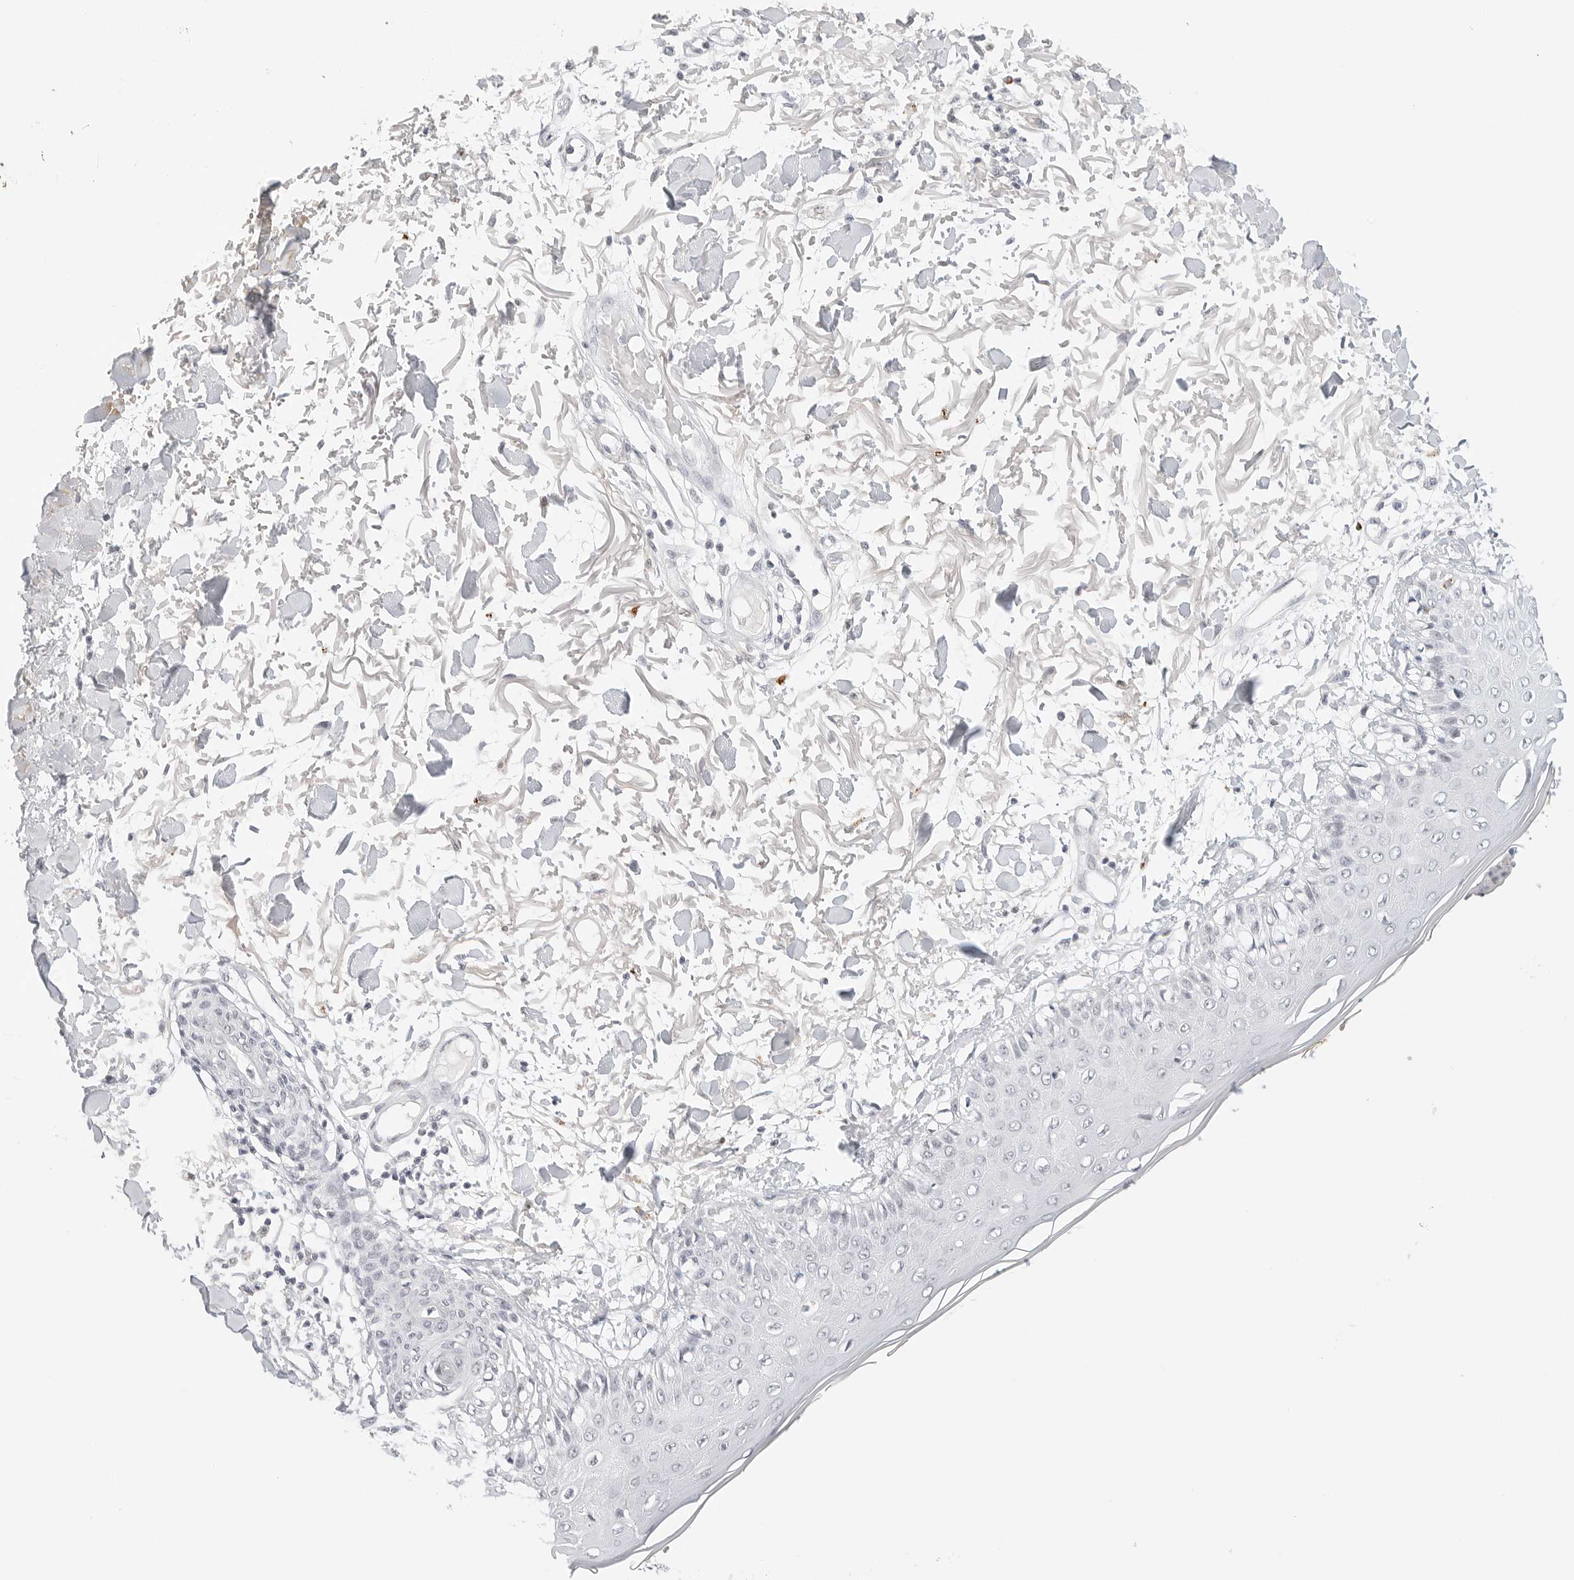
{"staining": {"intensity": "negative", "quantity": "none", "location": "none"}, "tissue": "skin", "cell_type": "Fibroblasts", "image_type": "normal", "snomed": [{"axis": "morphology", "description": "Normal tissue, NOS"}, {"axis": "morphology", "description": "Squamous cell carcinoma, NOS"}, {"axis": "topography", "description": "Skin"}, {"axis": "topography", "description": "Peripheral nerve tissue"}], "caption": "High magnification brightfield microscopy of unremarkable skin stained with DAB (brown) and counterstained with hematoxylin (blue): fibroblasts show no significant expression.", "gene": "XKR4", "patient": {"sex": "male", "age": 83}}